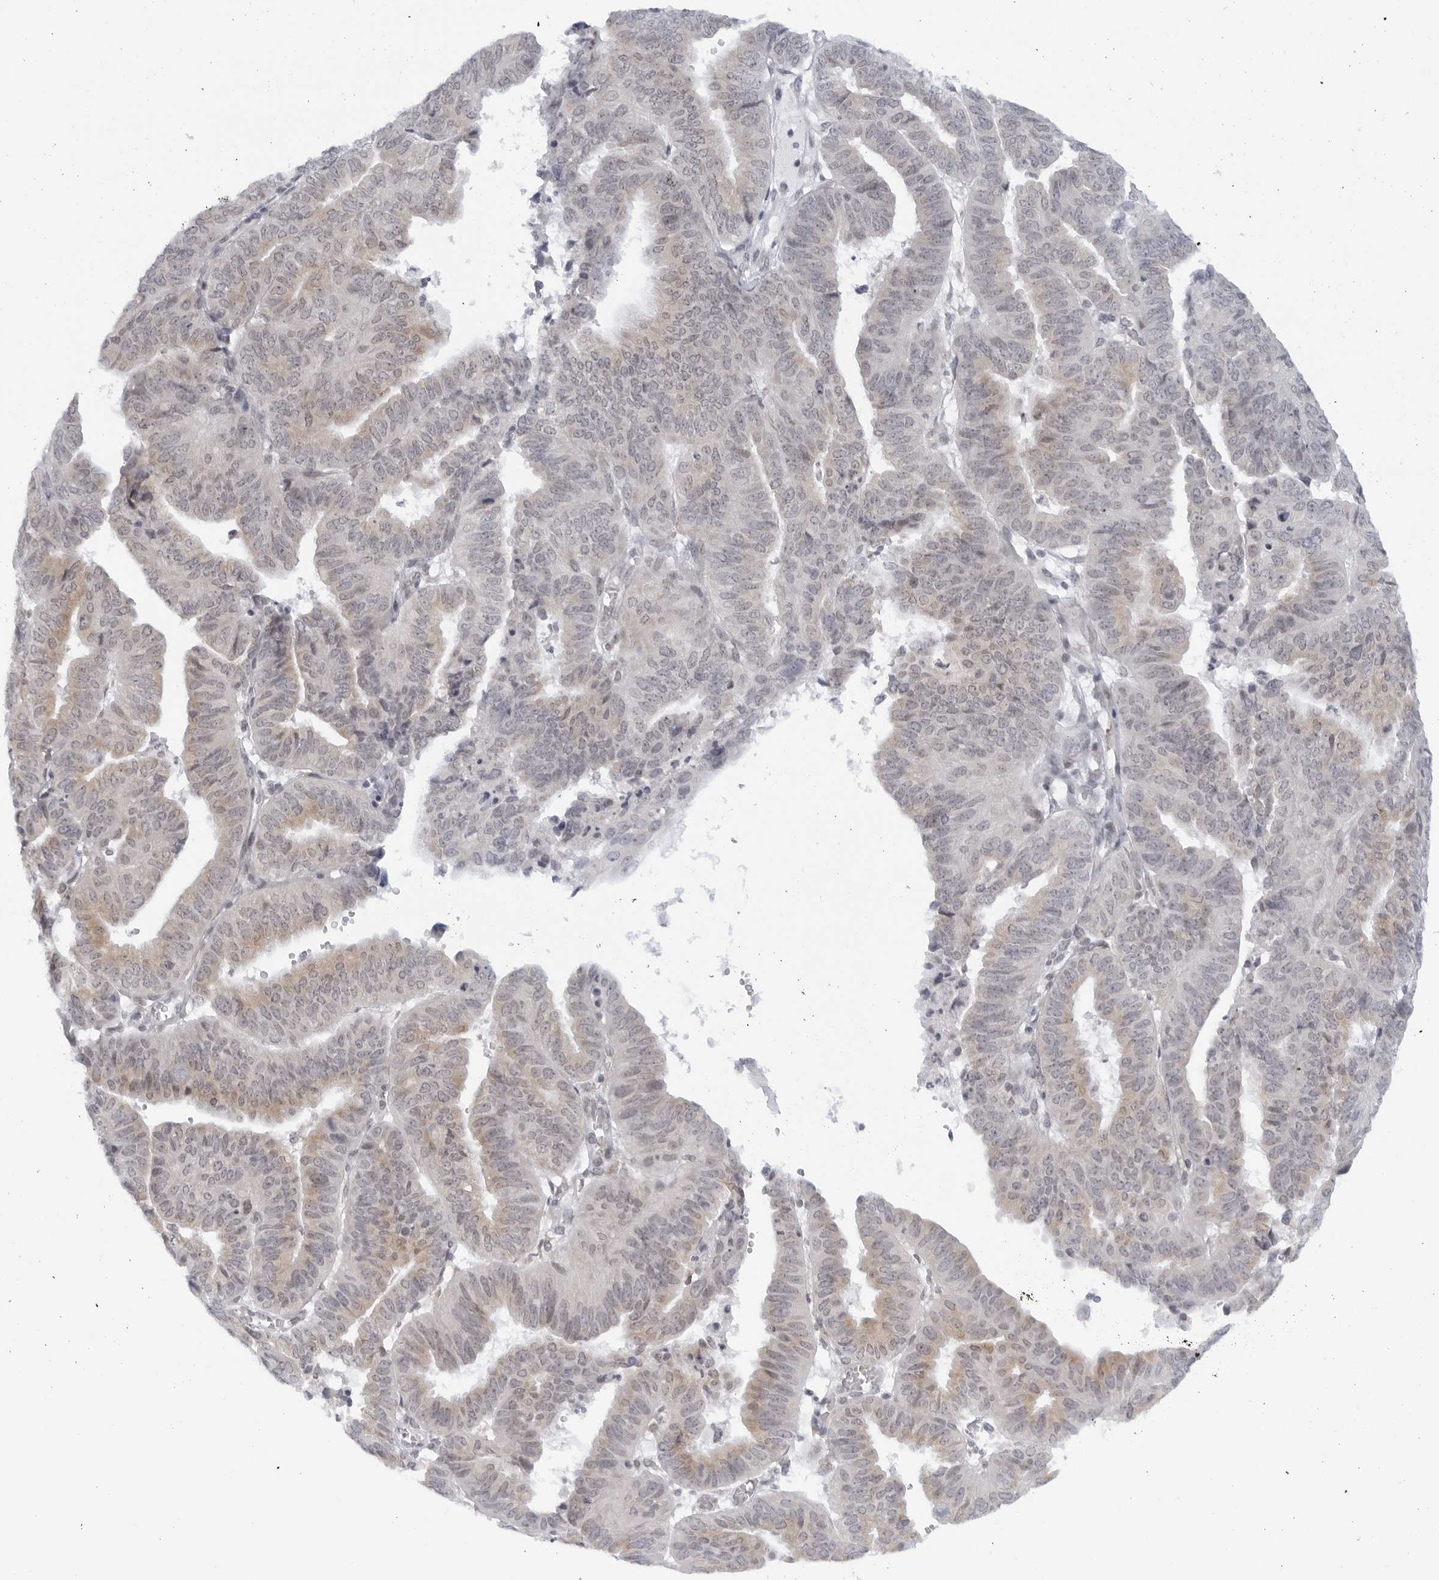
{"staining": {"intensity": "weak", "quantity": "<25%", "location": "cytoplasmic/membranous"}, "tissue": "endometrial cancer", "cell_type": "Tumor cells", "image_type": "cancer", "snomed": [{"axis": "morphology", "description": "Adenocarcinoma, NOS"}, {"axis": "topography", "description": "Uterus"}], "caption": "Photomicrograph shows no significant protein expression in tumor cells of endometrial cancer.", "gene": "WDTC1", "patient": {"sex": "female", "age": 77}}